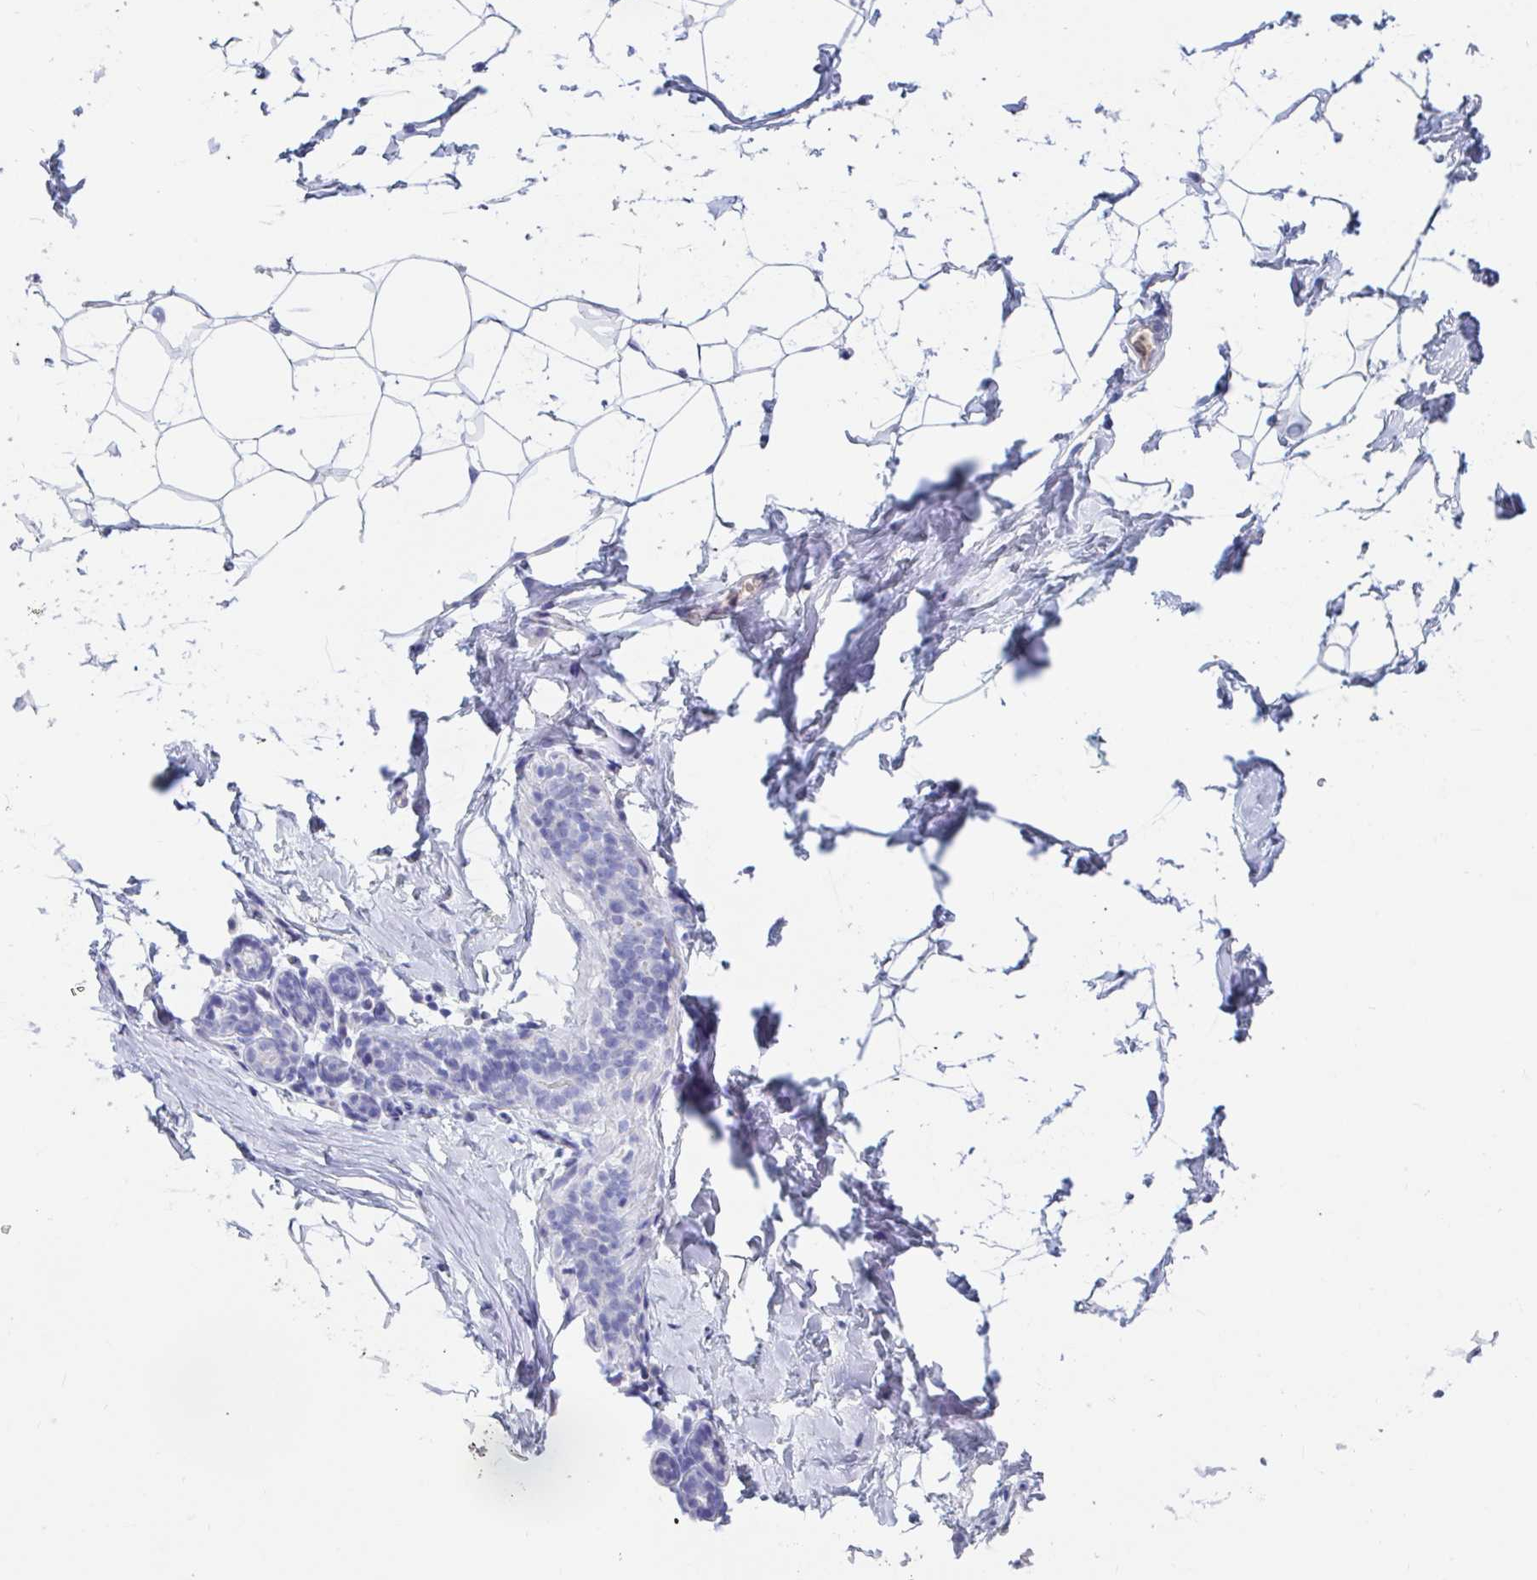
{"staining": {"intensity": "negative", "quantity": "none", "location": "none"}, "tissue": "breast", "cell_type": "Adipocytes", "image_type": "normal", "snomed": [{"axis": "morphology", "description": "Normal tissue, NOS"}, {"axis": "topography", "description": "Breast"}], "caption": "This is a micrograph of IHC staining of benign breast, which shows no staining in adipocytes.", "gene": "ZNHIT2", "patient": {"sex": "female", "age": 32}}